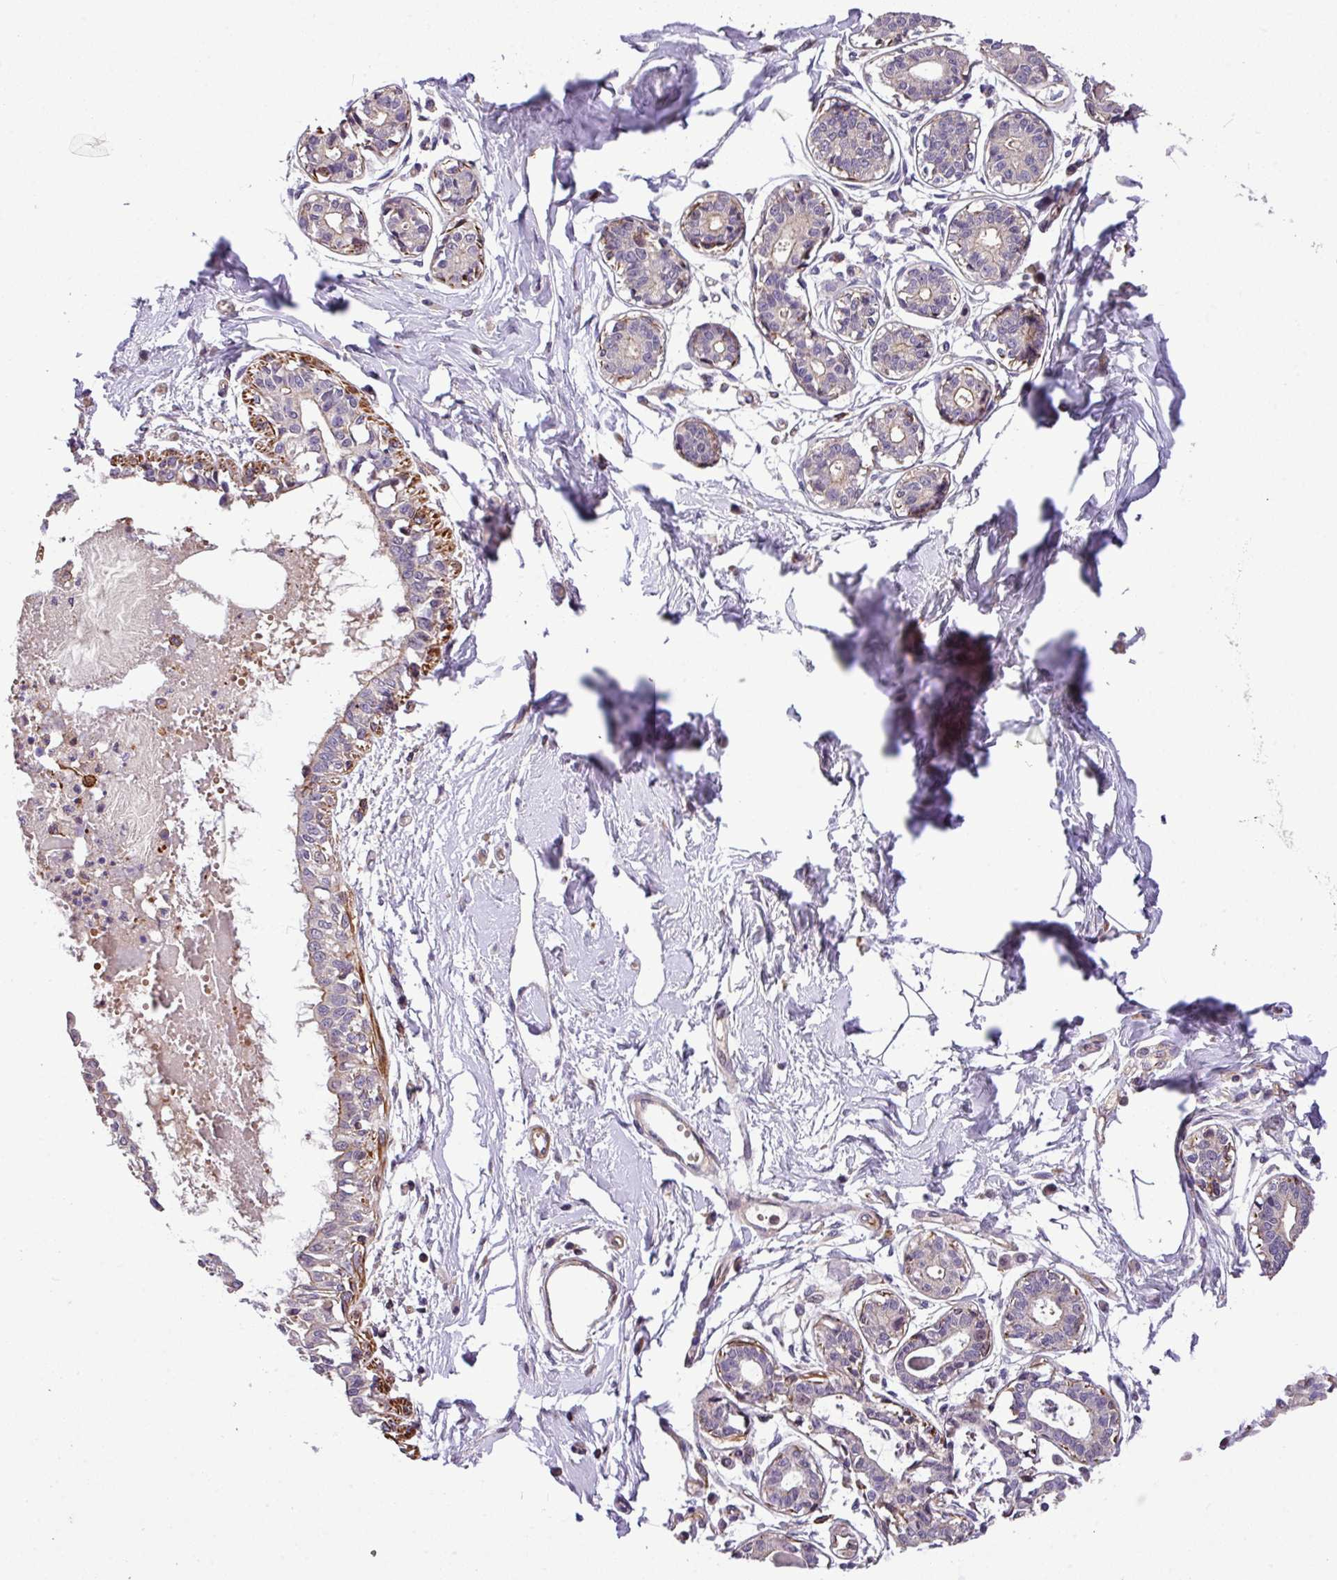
{"staining": {"intensity": "negative", "quantity": "none", "location": "none"}, "tissue": "breast", "cell_type": "Adipocytes", "image_type": "normal", "snomed": [{"axis": "morphology", "description": "Normal tissue, NOS"}, {"axis": "topography", "description": "Breast"}], "caption": "Protein analysis of normal breast reveals no significant positivity in adipocytes.", "gene": "CASS4", "patient": {"sex": "female", "age": 45}}